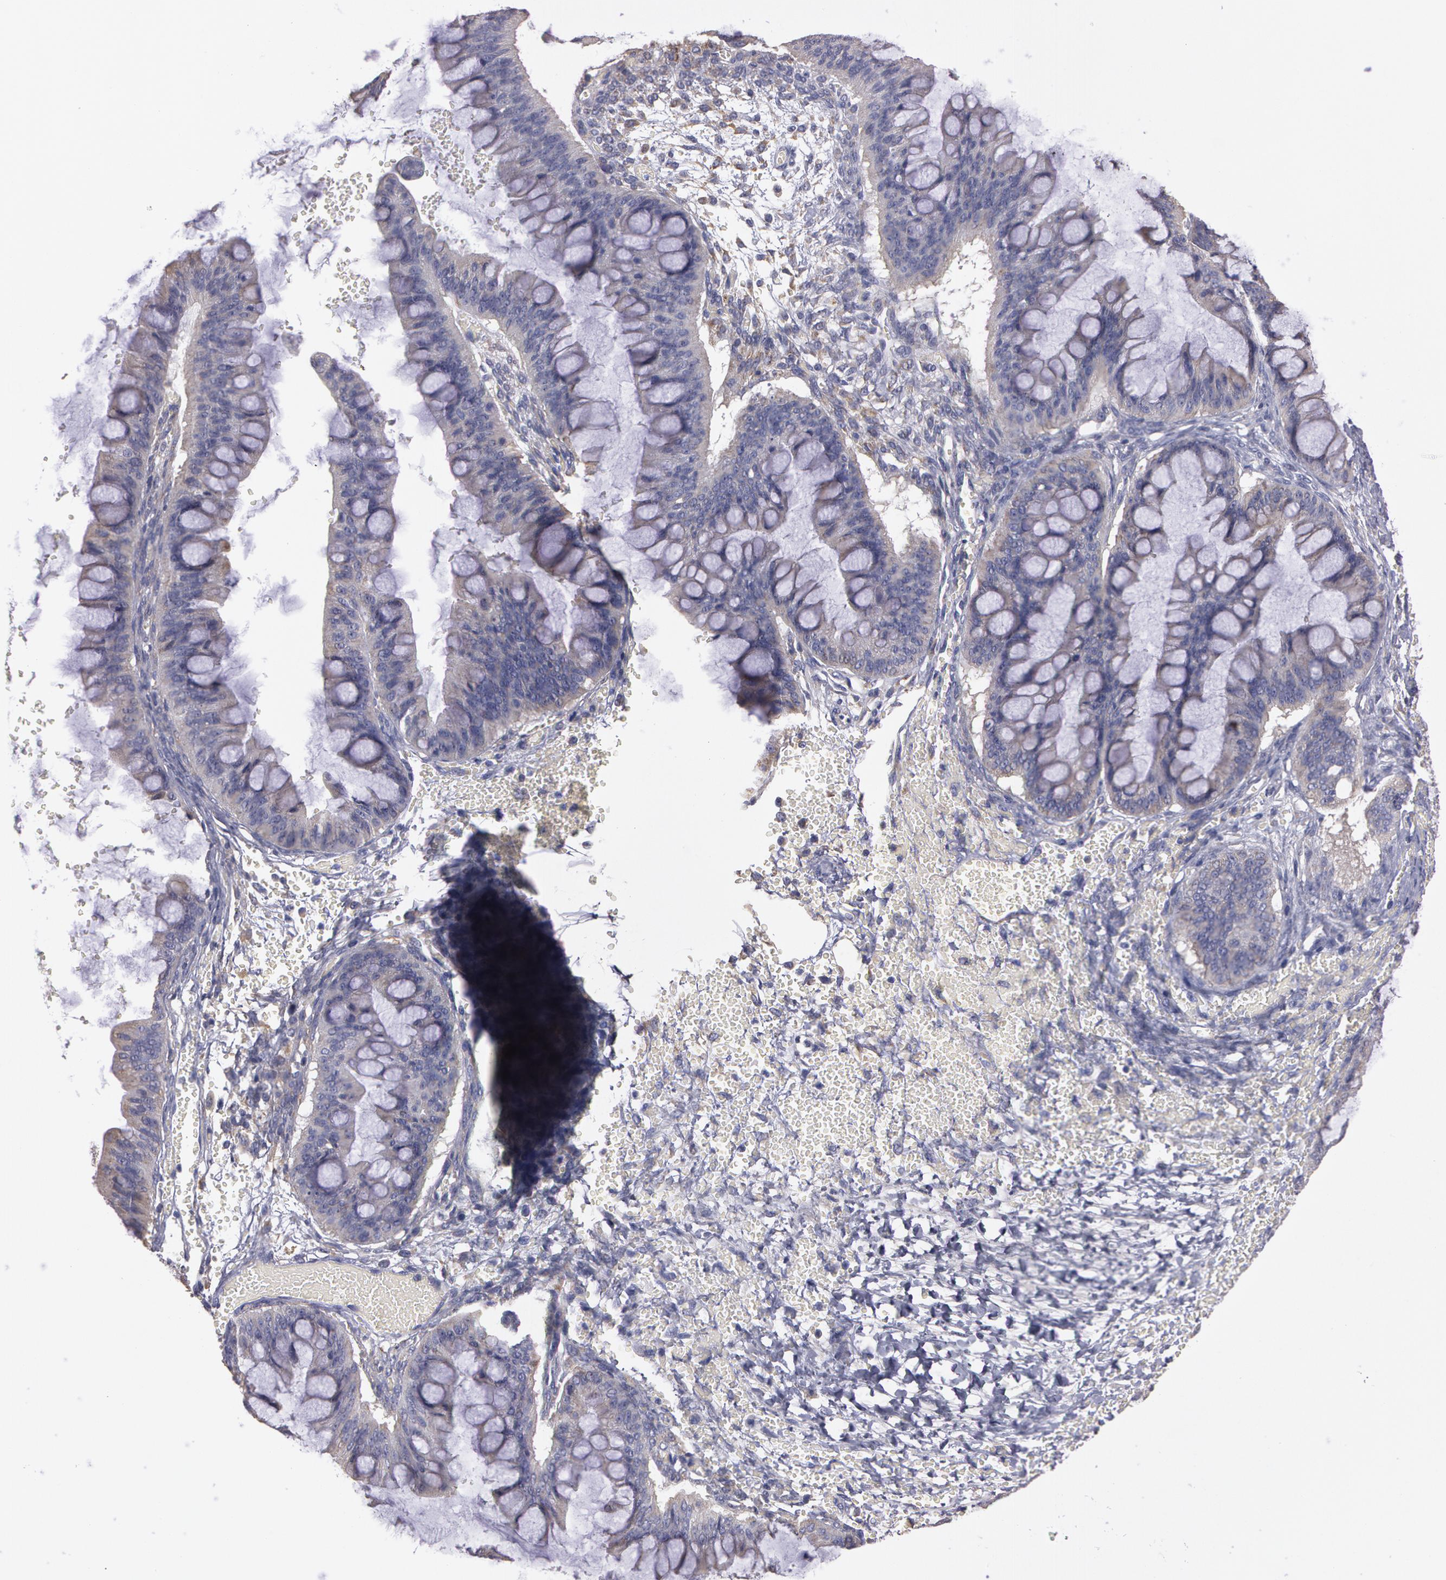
{"staining": {"intensity": "weak", "quantity": ">75%", "location": "cytoplasmic/membranous"}, "tissue": "ovarian cancer", "cell_type": "Tumor cells", "image_type": "cancer", "snomed": [{"axis": "morphology", "description": "Cystadenocarcinoma, mucinous, NOS"}, {"axis": "topography", "description": "Ovary"}], "caption": "IHC of ovarian mucinous cystadenocarcinoma shows low levels of weak cytoplasmic/membranous staining in about >75% of tumor cells. IHC stains the protein of interest in brown and the nuclei are stained blue.", "gene": "NEK9", "patient": {"sex": "female", "age": 73}}